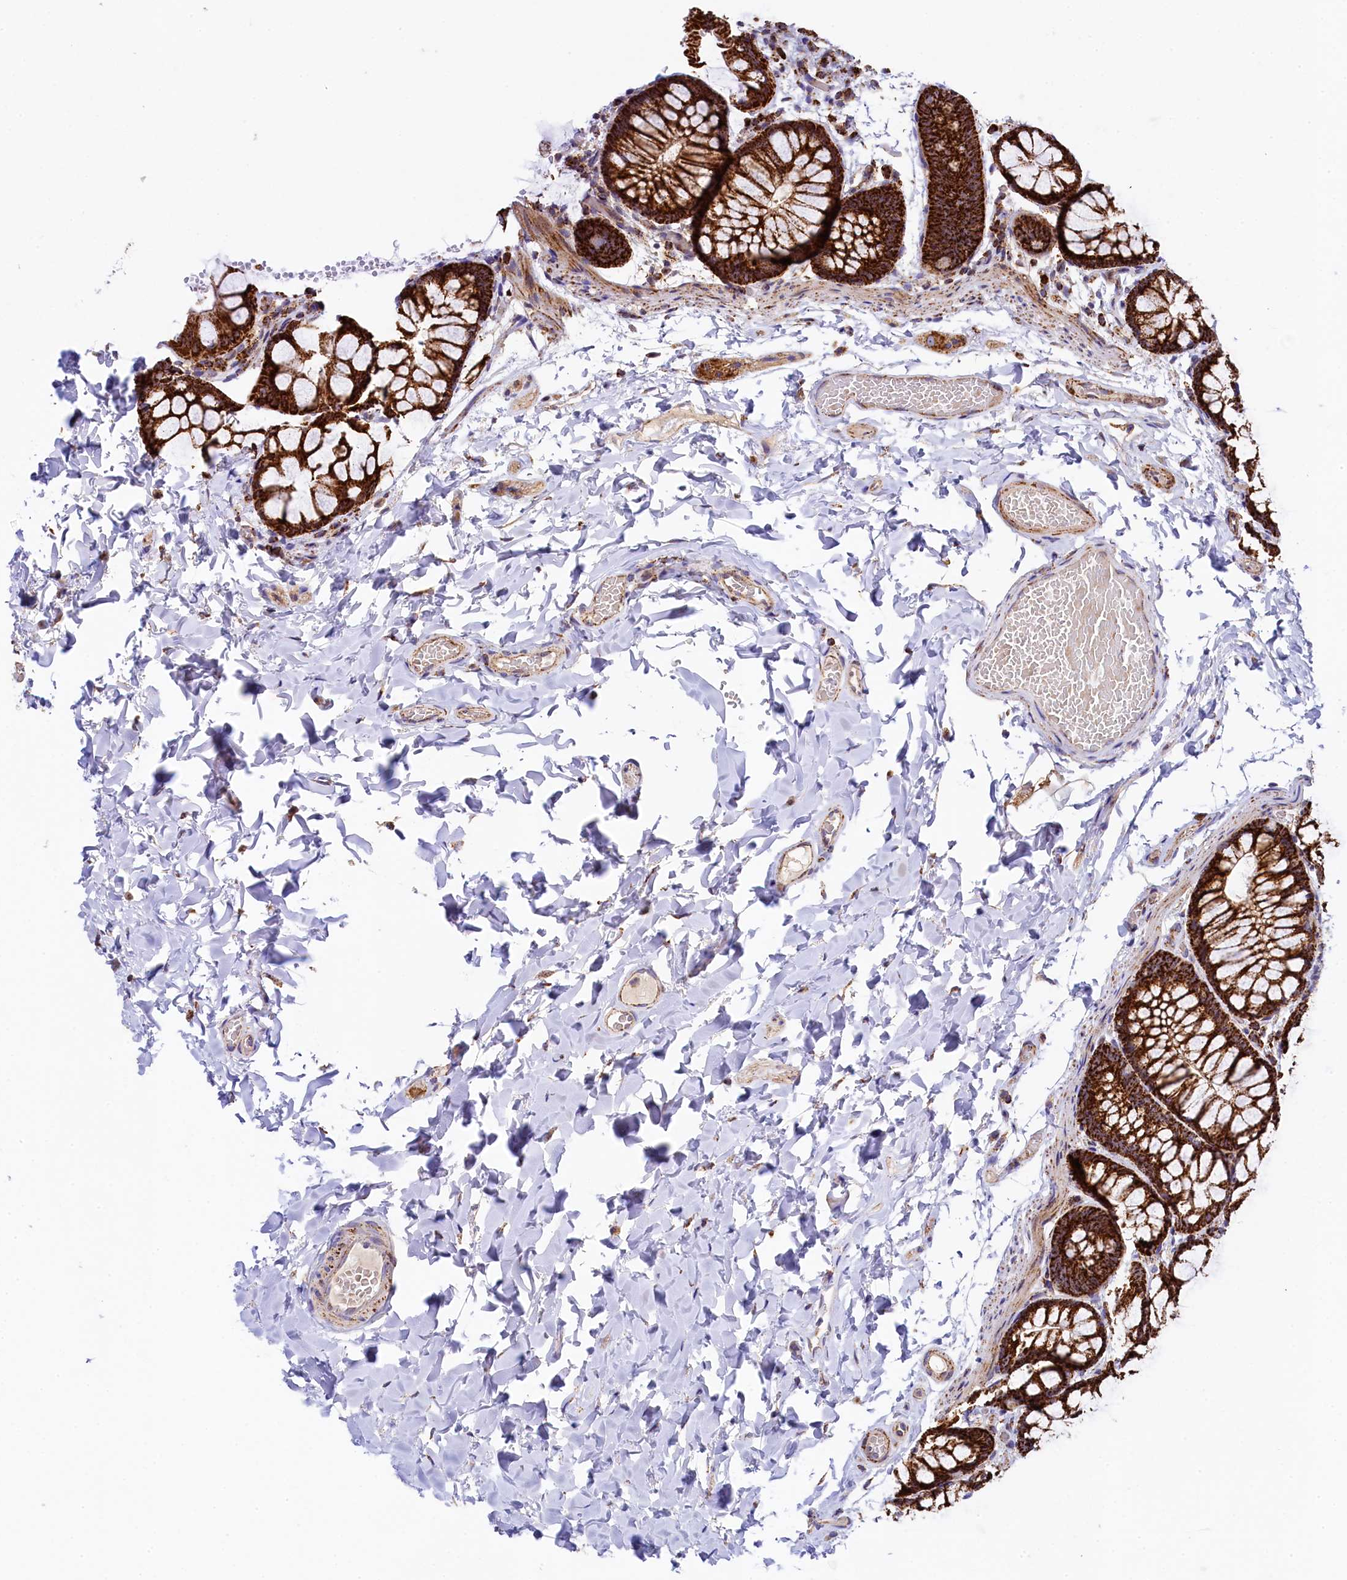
{"staining": {"intensity": "moderate", "quantity": ">75%", "location": "cytoplasmic/membranous"}, "tissue": "colon", "cell_type": "Endothelial cells", "image_type": "normal", "snomed": [{"axis": "morphology", "description": "Normal tissue, NOS"}, {"axis": "topography", "description": "Colon"}], "caption": "Protein staining of benign colon reveals moderate cytoplasmic/membranous positivity in approximately >75% of endothelial cells.", "gene": "CLYBL", "patient": {"sex": "male", "age": 47}}